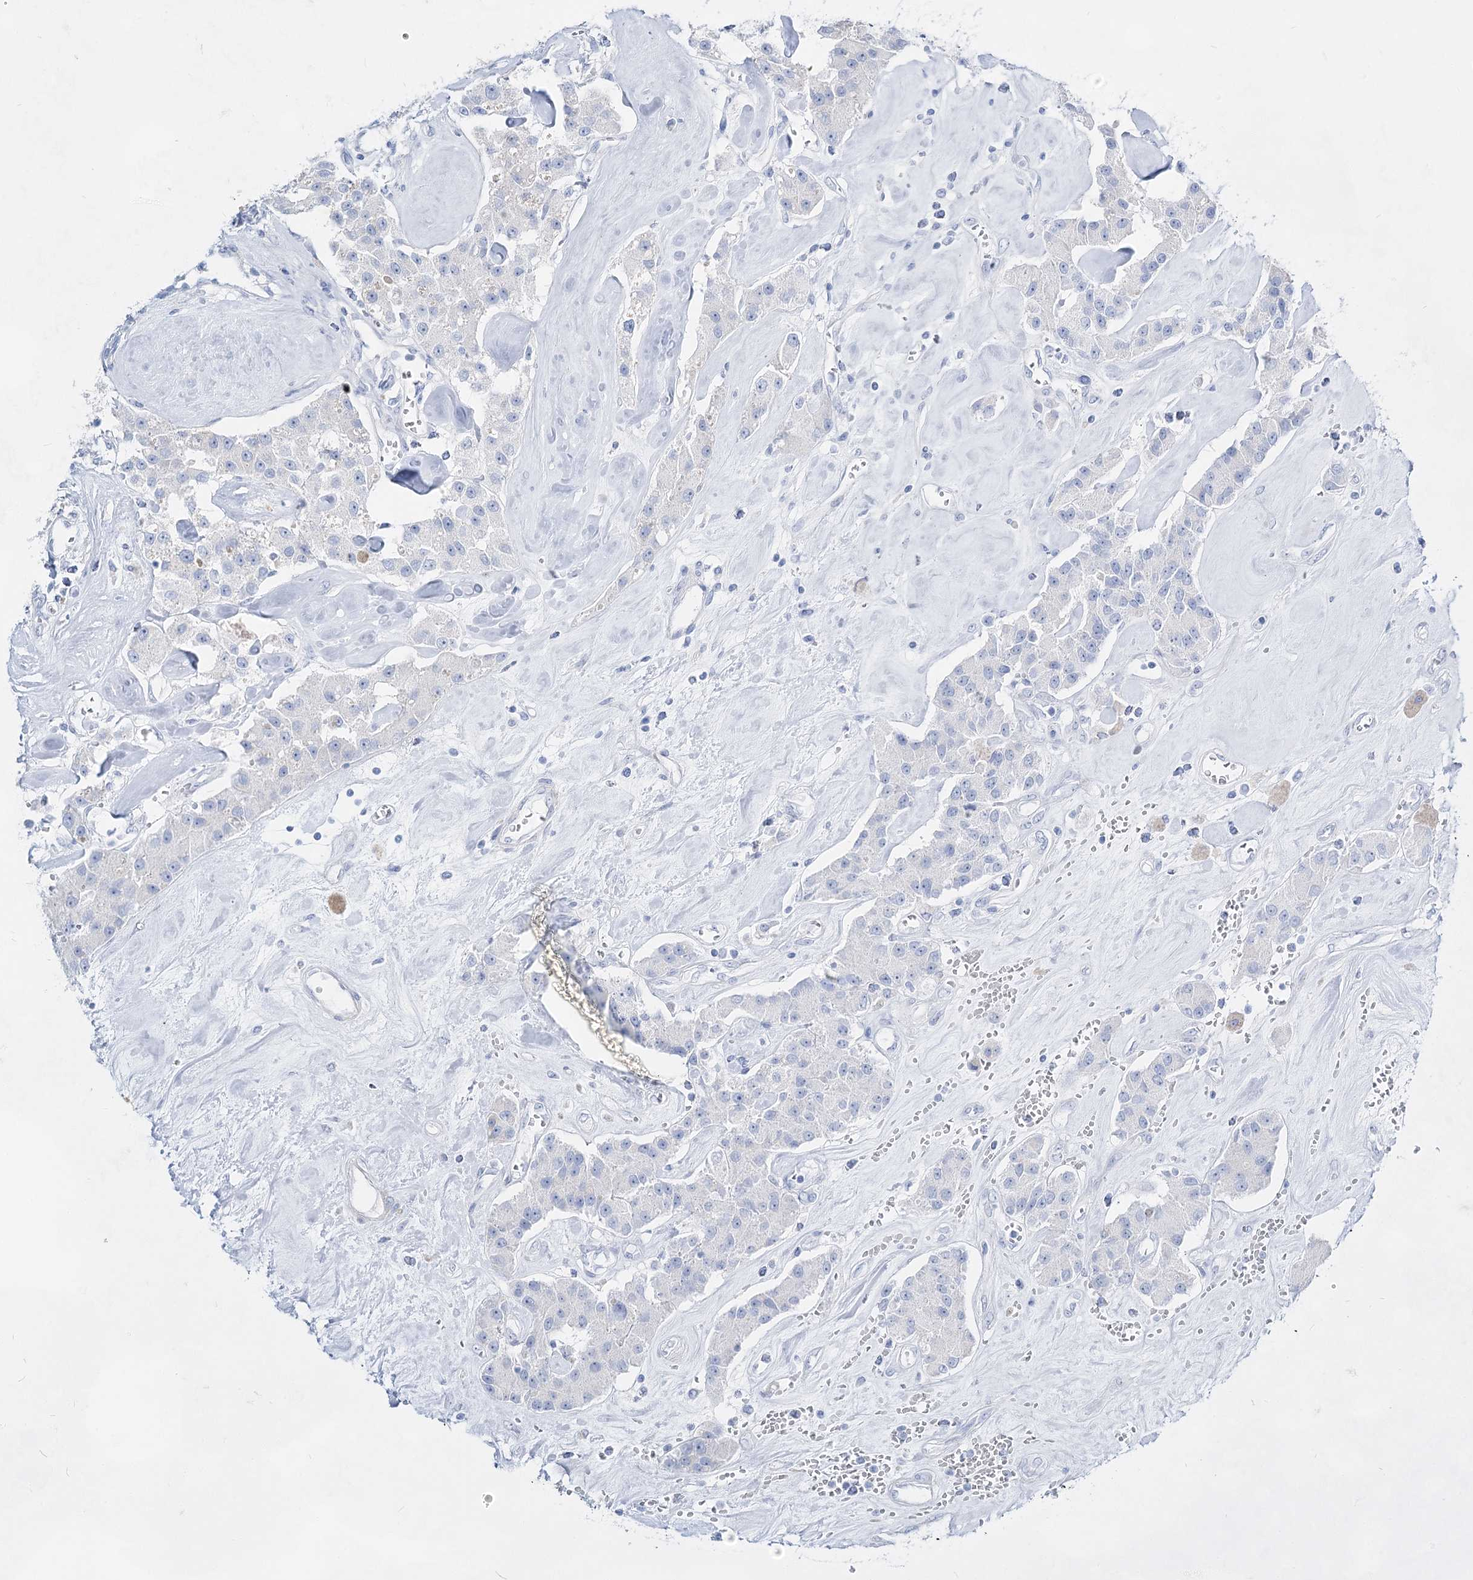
{"staining": {"intensity": "negative", "quantity": "none", "location": "none"}, "tissue": "carcinoid", "cell_type": "Tumor cells", "image_type": "cancer", "snomed": [{"axis": "morphology", "description": "Carcinoid, malignant, NOS"}, {"axis": "topography", "description": "Pancreas"}], "caption": "Tumor cells show no significant staining in malignant carcinoid.", "gene": "ACRV1", "patient": {"sex": "male", "age": 41}}